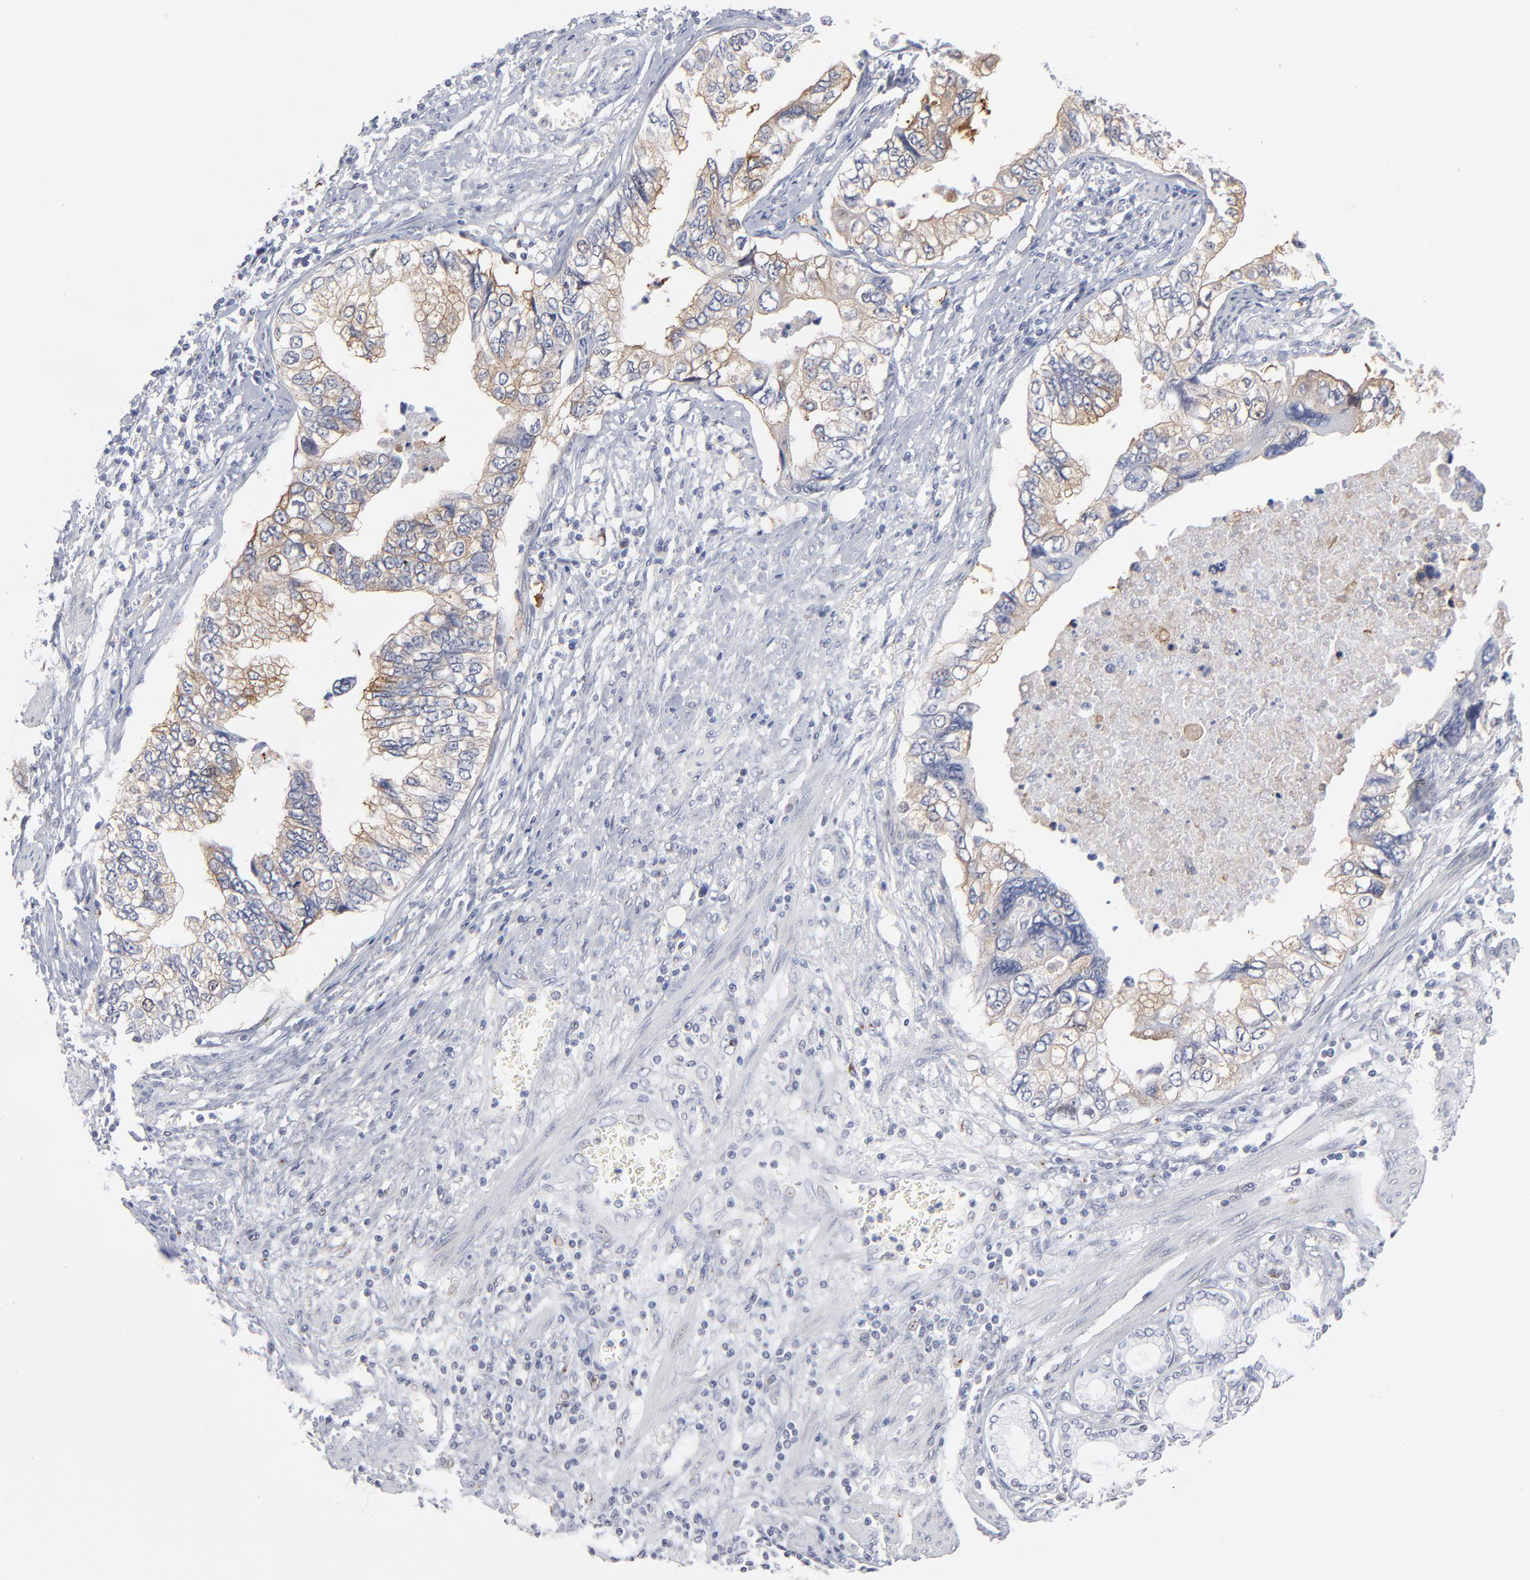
{"staining": {"intensity": "weak", "quantity": "25%-75%", "location": "cytoplasmic/membranous"}, "tissue": "stomach cancer", "cell_type": "Tumor cells", "image_type": "cancer", "snomed": [{"axis": "morphology", "description": "Adenocarcinoma, NOS"}, {"axis": "topography", "description": "Pancreas"}, {"axis": "topography", "description": "Stomach, upper"}], "caption": "The immunohistochemical stain labels weak cytoplasmic/membranous staining in tumor cells of stomach adenocarcinoma tissue. (Brightfield microscopy of DAB IHC at high magnification).", "gene": "AURKA", "patient": {"sex": "male", "age": 77}}